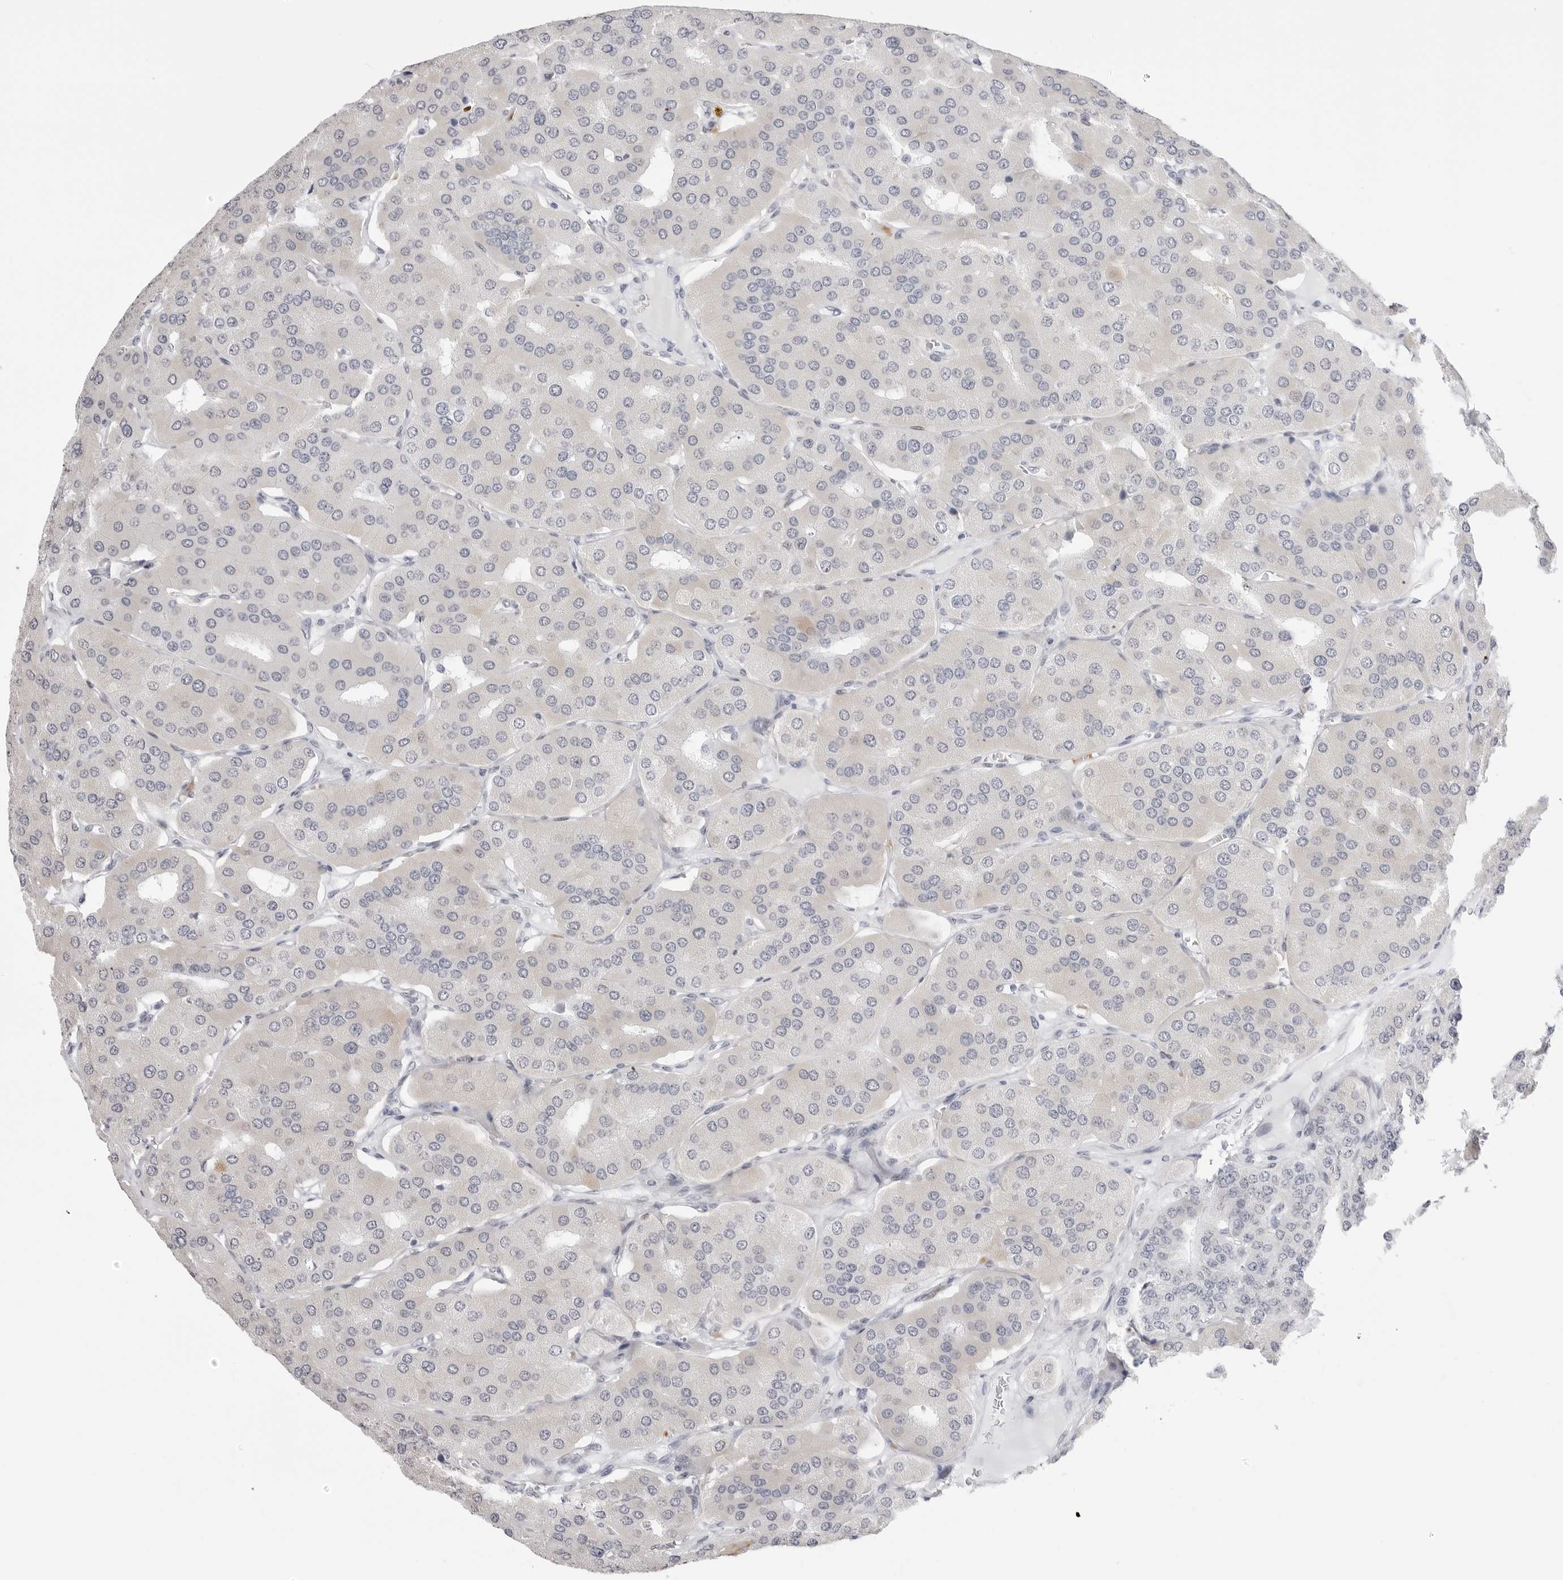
{"staining": {"intensity": "negative", "quantity": "none", "location": "none"}, "tissue": "parathyroid gland", "cell_type": "Glandular cells", "image_type": "normal", "snomed": [{"axis": "morphology", "description": "Normal tissue, NOS"}, {"axis": "morphology", "description": "Adenoma, NOS"}, {"axis": "topography", "description": "Parathyroid gland"}], "caption": "This is an immunohistochemistry image of unremarkable parathyroid gland. There is no expression in glandular cells.", "gene": "TSSK1B", "patient": {"sex": "female", "age": 86}}